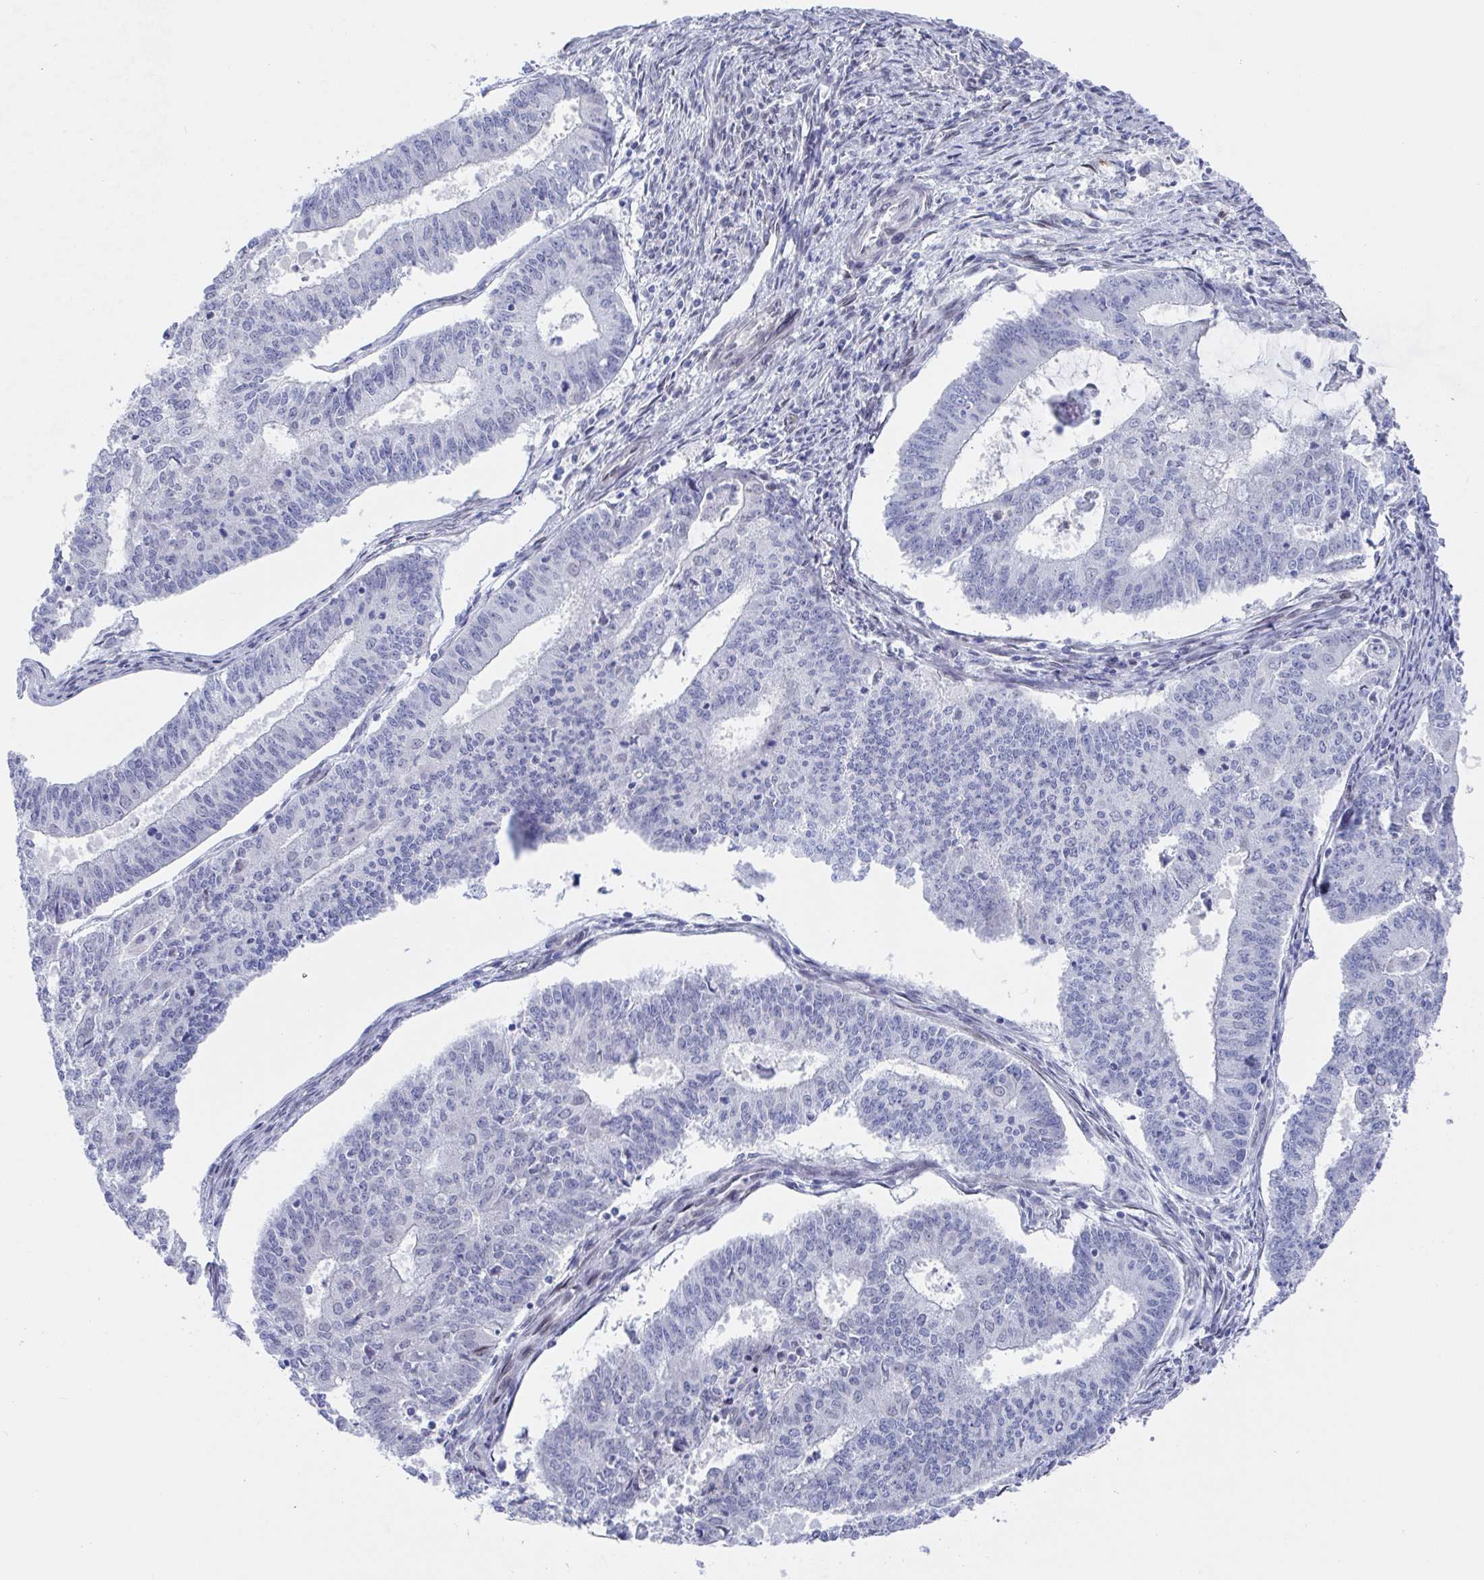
{"staining": {"intensity": "negative", "quantity": "none", "location": "none"}, "tissue": "endometrial cancer", "cell_type": "Tumor cells", "image_type": "cancer", "snomed": [{"axis": "morphology", "description": "Adenocarcinoma, NOS"}, {"axis": "topography", "description": "Endometrium"}], "caption": "This is a photomicrograph of immunohistochemistry (IHC) staining of endometrial cancer, which shows no expression in tumor cells.", "gene": "MFSD4A", "patient": {"sex": "female", "age": 61}}